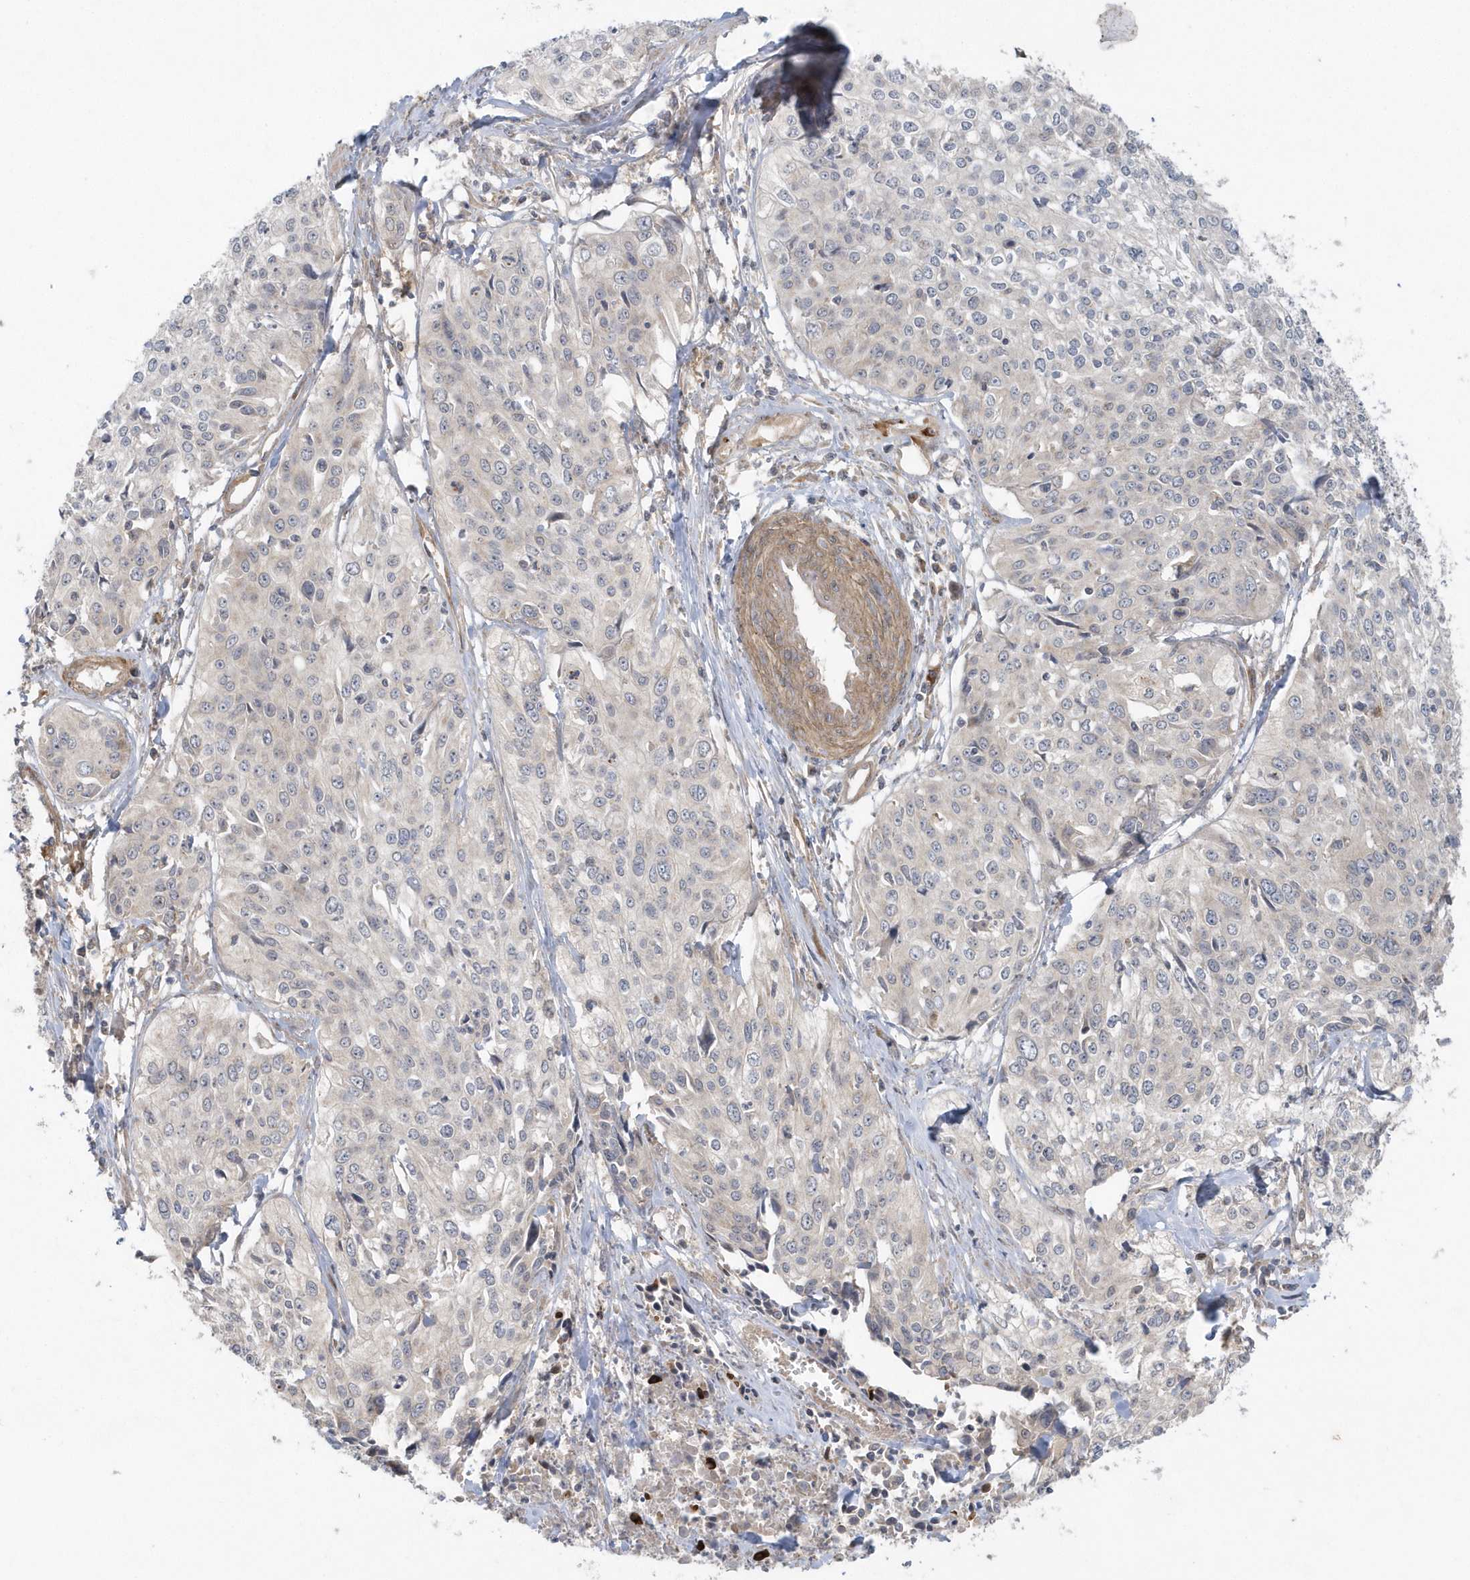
{"staining": {"intensity": "negative", "quantity": "none", "location": "none"}, "tissue": "cervical cancer", "cell_type": "Tumor cells", "image_type": "cancer", "snomed": [{"axis": "morphology", "description": "Squamous cell carcinoma, NOS"}, {"axis": "topography", "description": "Cervix"}], "caption": "This histopathology image is of cervical cancer (squamous cell carcinoma) stained with IHC to label a protein in brown with the nuclei are counter-stained blue. There is no positivity in tumor cells.", "gene": "ACTR1A", "patient": {"sex": "female", "age": 31}}